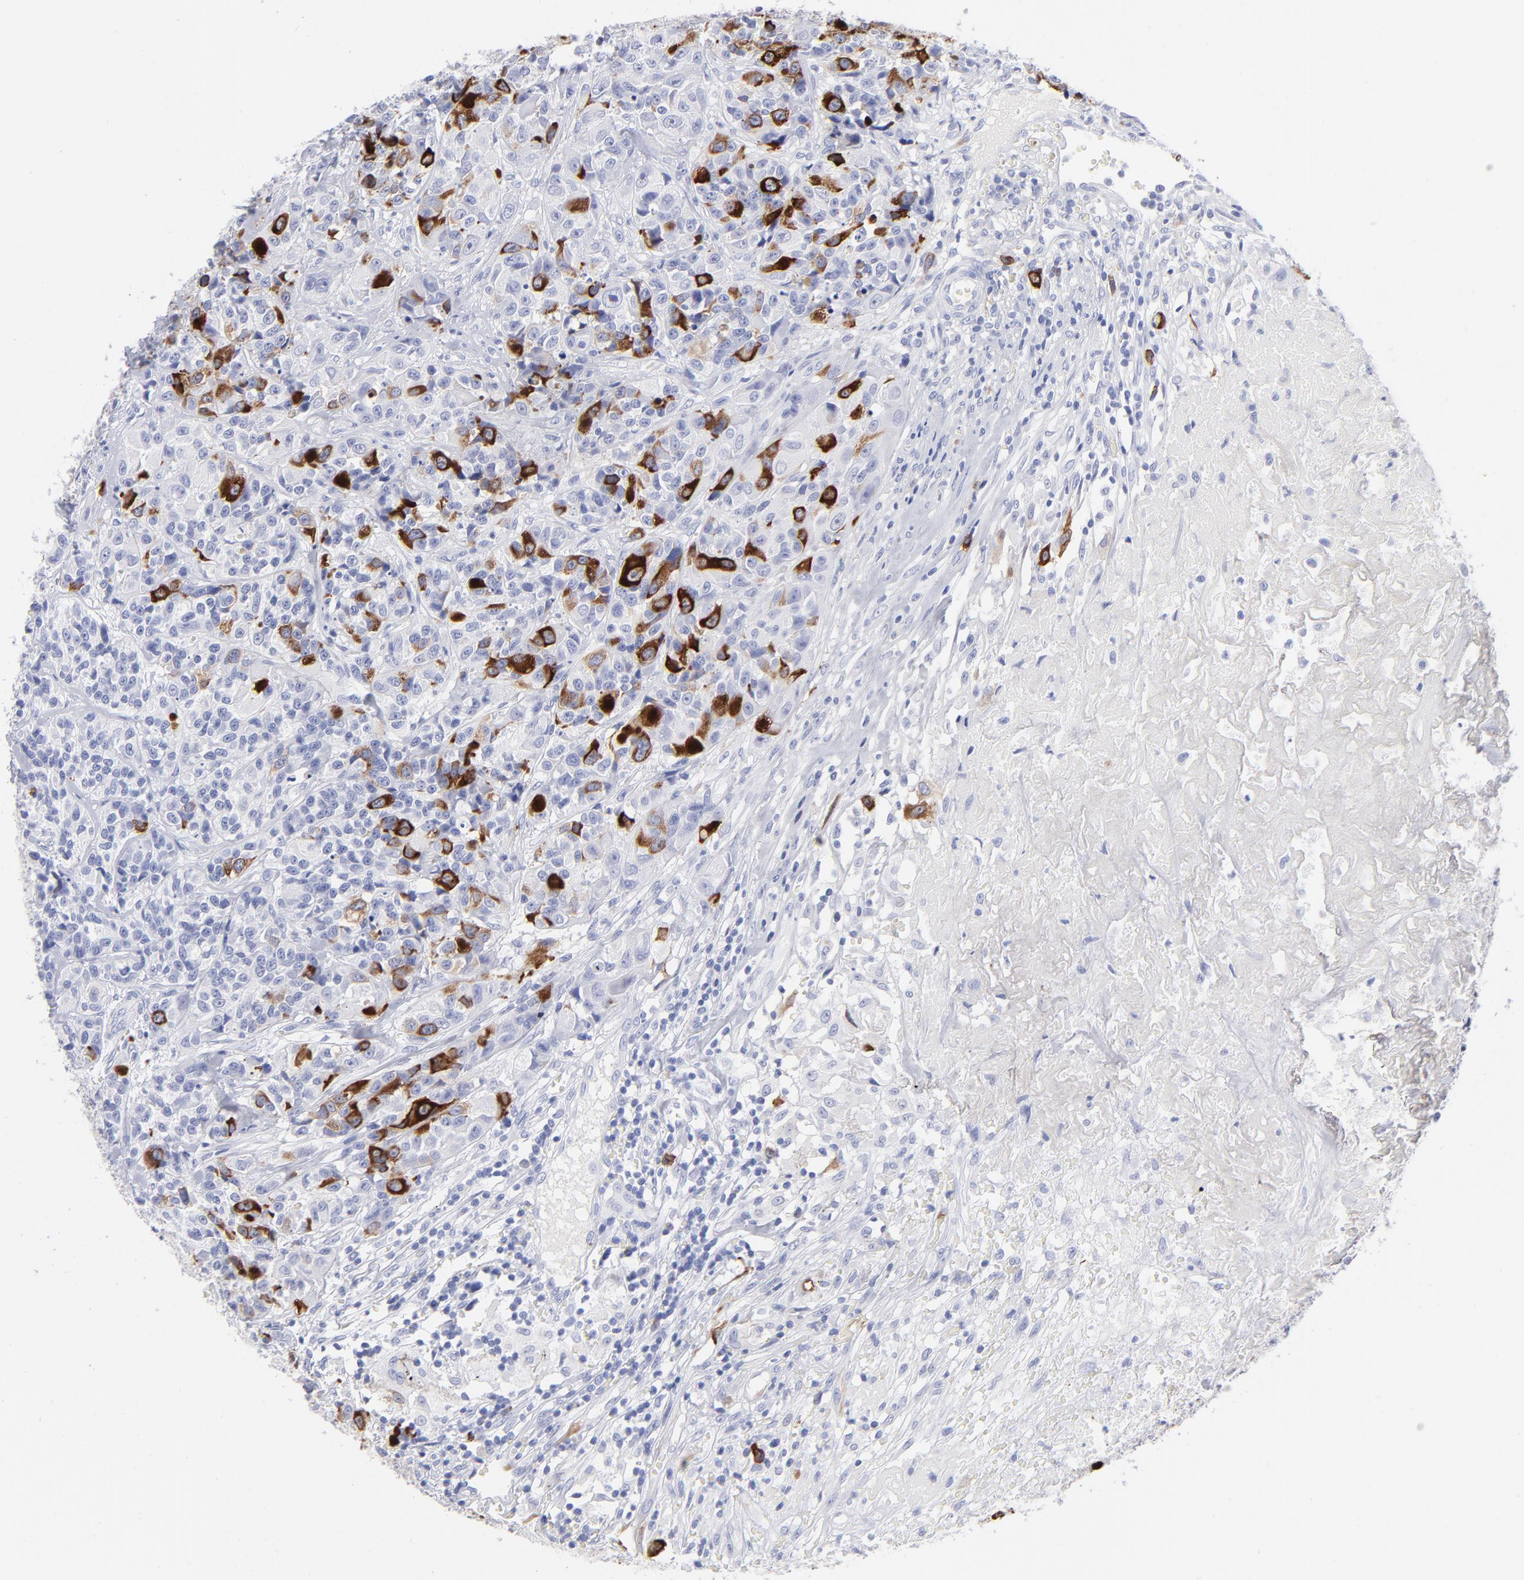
{"staining": {"intensity": "strong", "quantity": "<25%", "location": "cytoplasmic/membranous"}, "tissue": "urothelial cancer", "cell_type": "Tumor cells", "image_type": "cancer", "snomed": [{"axis": "morphology", "description": "Urothelial carcinoma, High grade"}, {"axis": "topography", "description": "Urinary bladder"}], "caption": "Urothelial cancer tissue reveals strong cytoplasmic/membranous staining in about <25% of tumor cells, visualized by immunohistochemistry.", "gene": "CCNB1", "patient": {"sex": "female", "age": 81}}